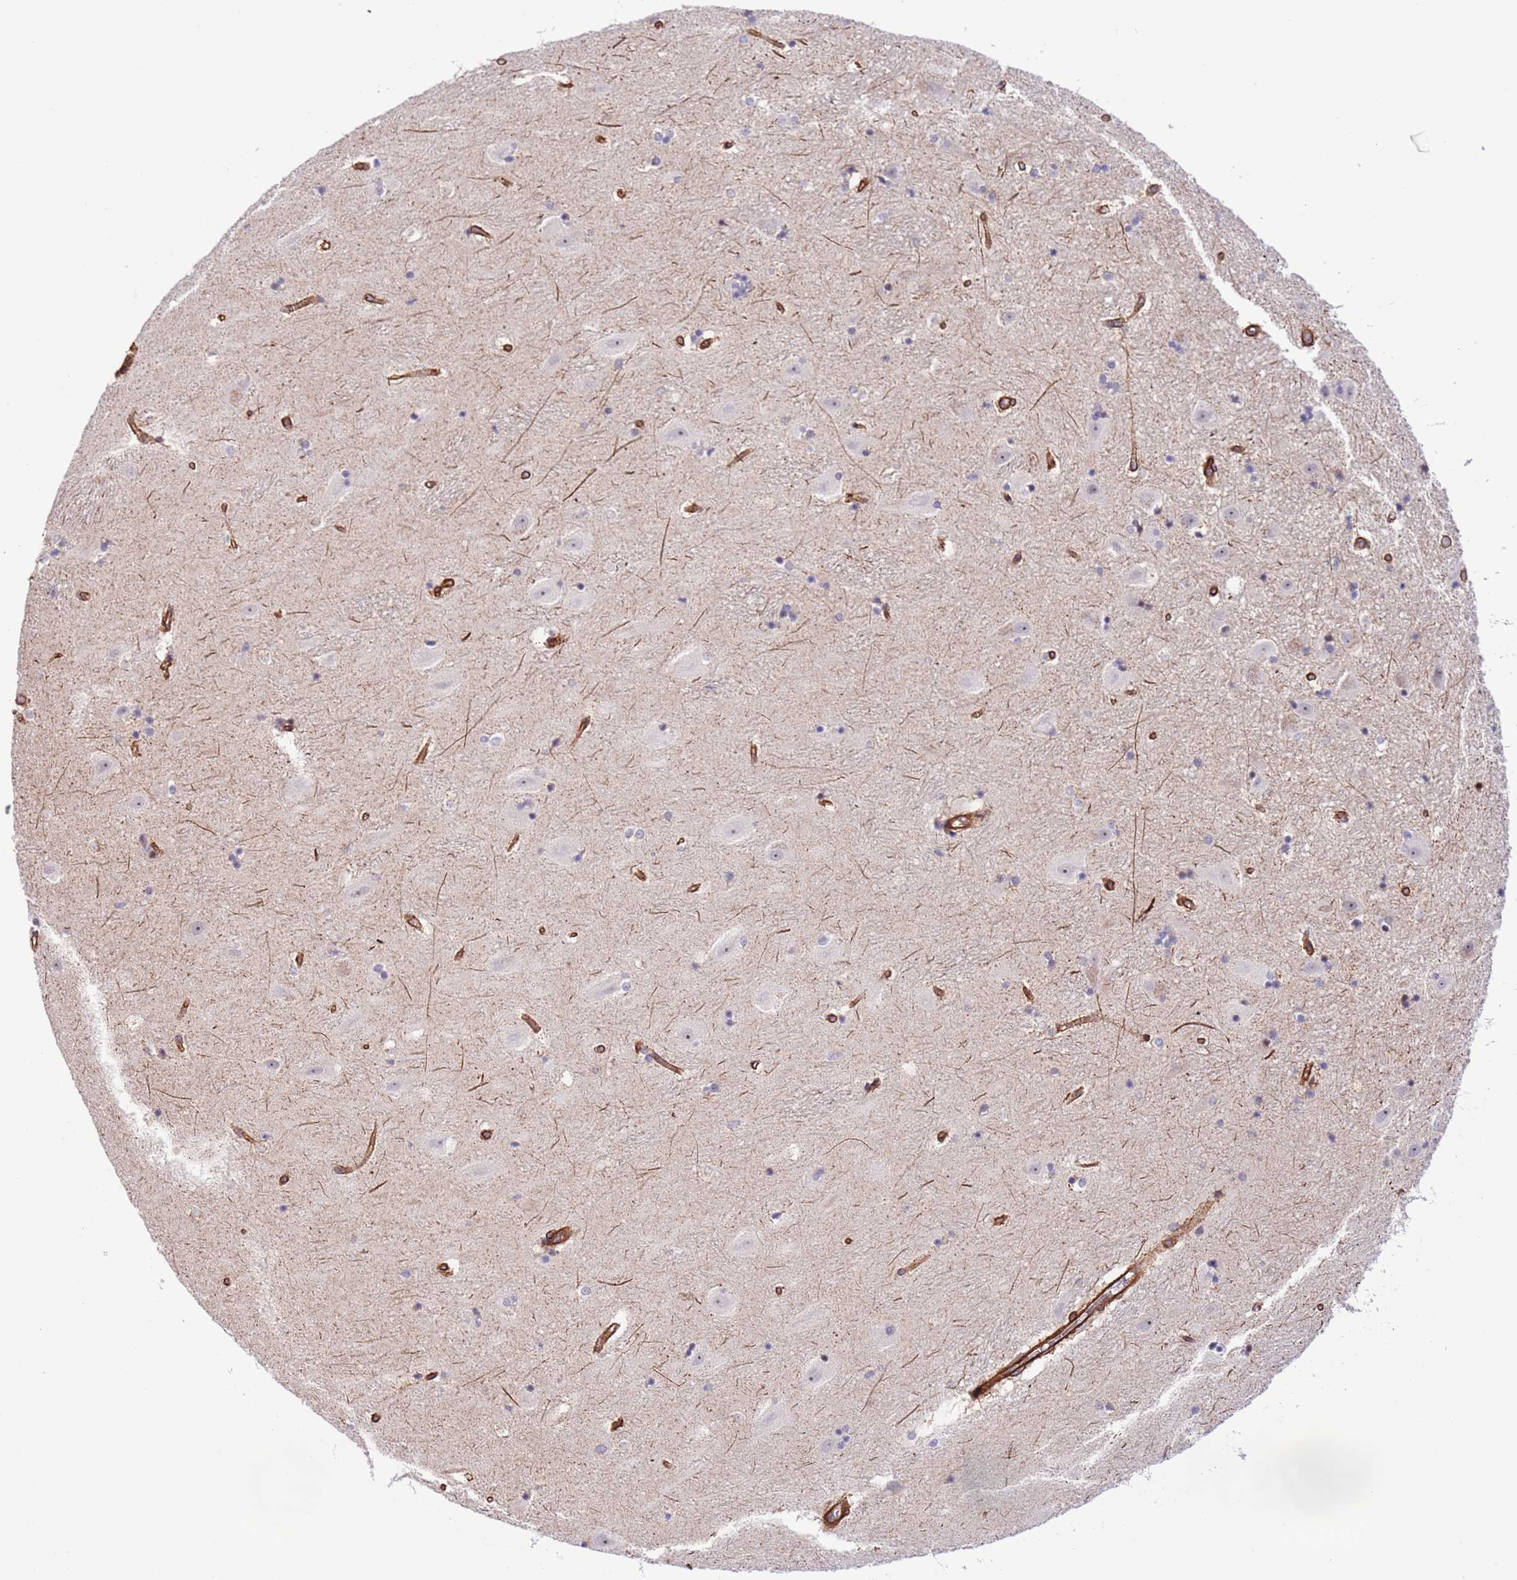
{"staining": {"intensity": "negative", "quantity": "none", "location": "none"}, "tissue": "hippocampus", "cell_type": "Glial cells", "image_type": "normal", "snomed": [{"axis": "morphology", "description": "Normal tissue, NOS"}, {"axis": "topography", "description": "Hippocampus"}], "caption": "High power microscopy photomicrograph of an immunohistochemistry image of normal hippocampus, revealing no significant expression in glial cells.", "gene": "NEK3", "patient": {"sex": "female", "age": 52}}